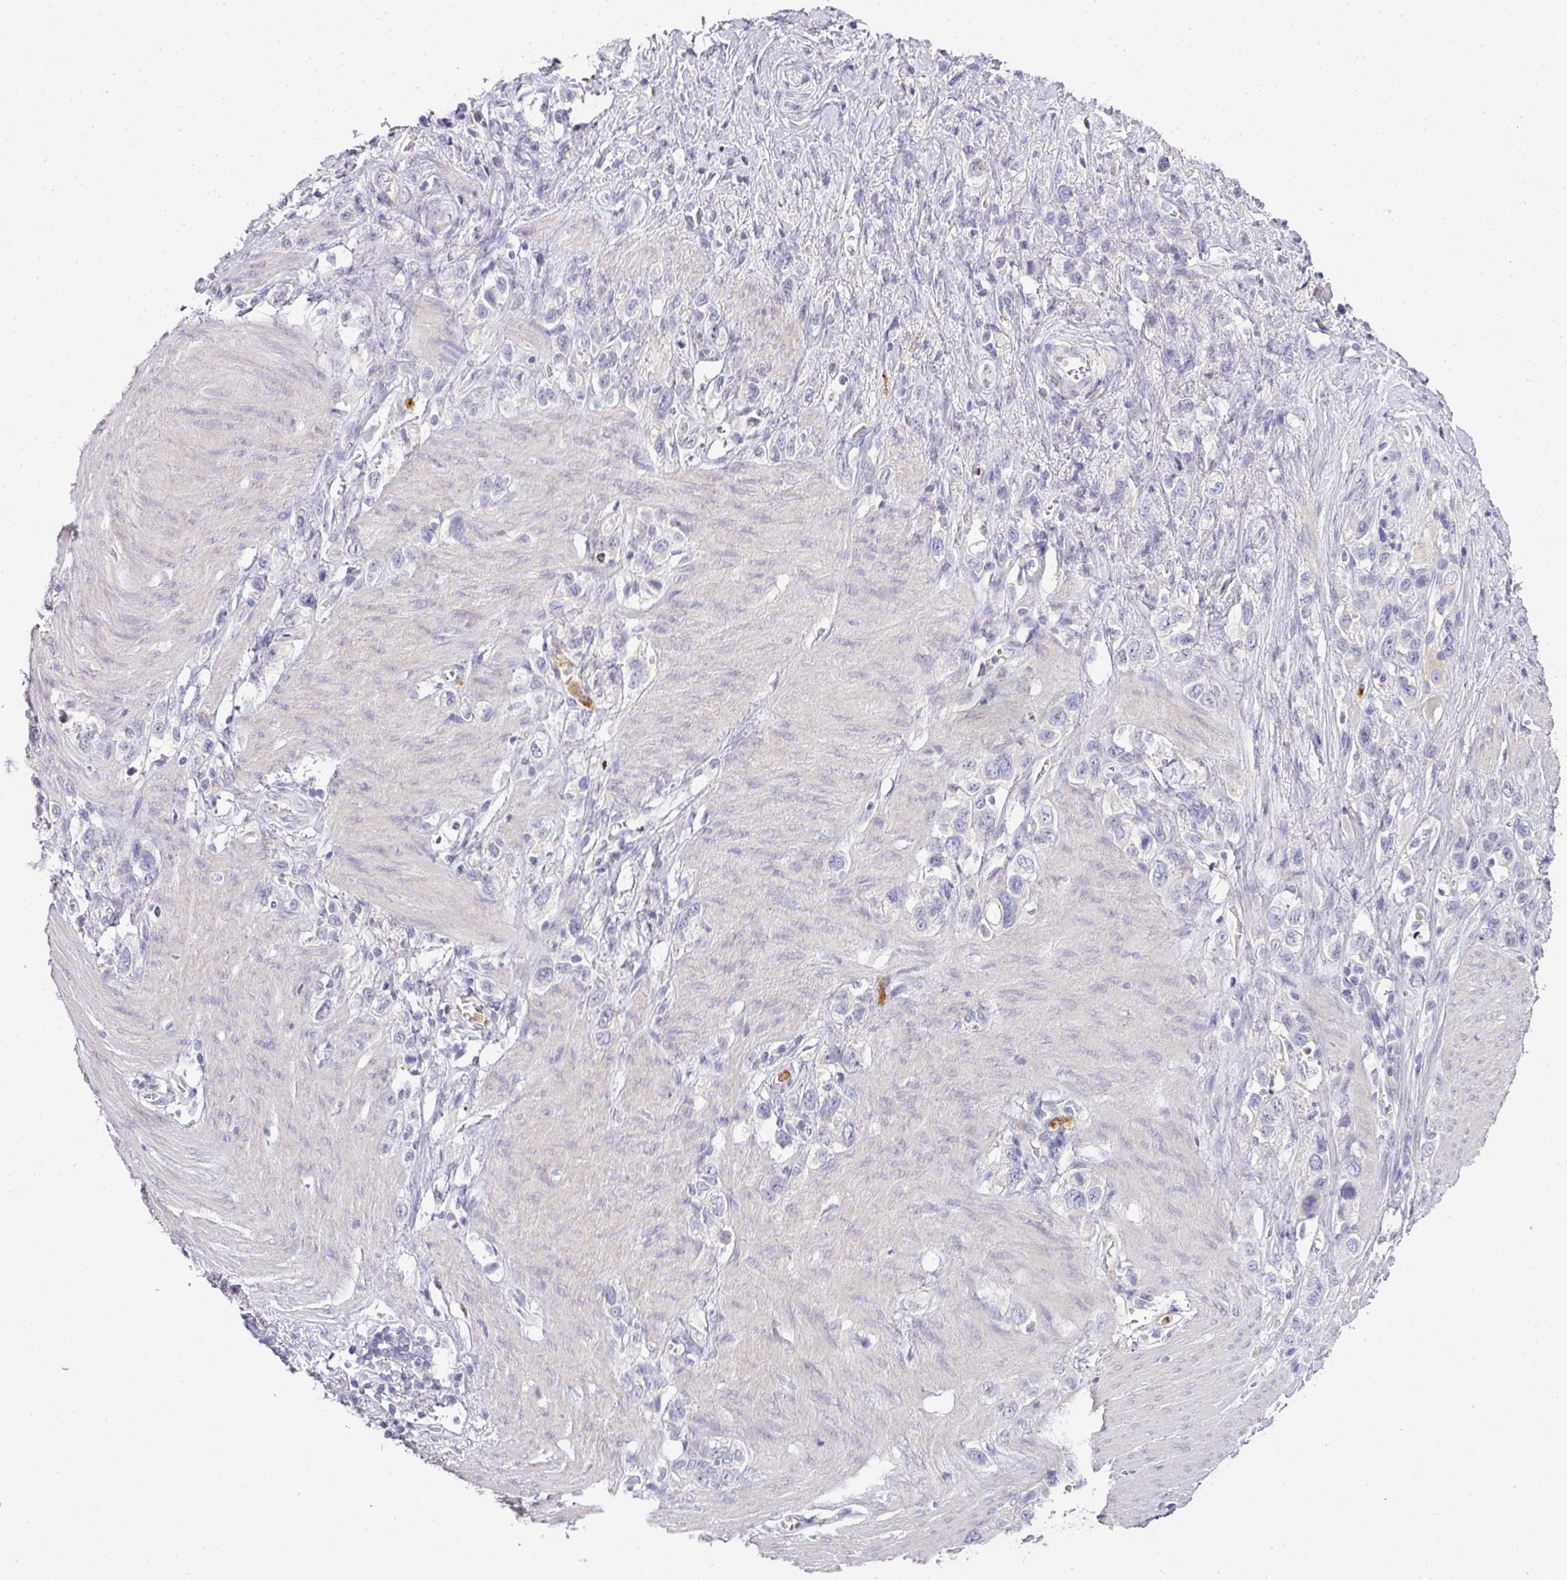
{"staining": {"intensity": "negative", "quantity": "none", "location": "none"}, "tissue": "stomach cancer", "cell_type": "Tumor cells", "image_type": "cancer", "snomed": [{"axis": "morphology", "description": "Adenocarcinoma, NOS"}, {"axis": "topography", "description": "Stomach"}], "caption": "This is an immunohistochemistry histopathology image of stomach cancer. There is no staining in tumor cells.", "gene": "HHEX", "patient": {"sex": "female", "age": 65}}